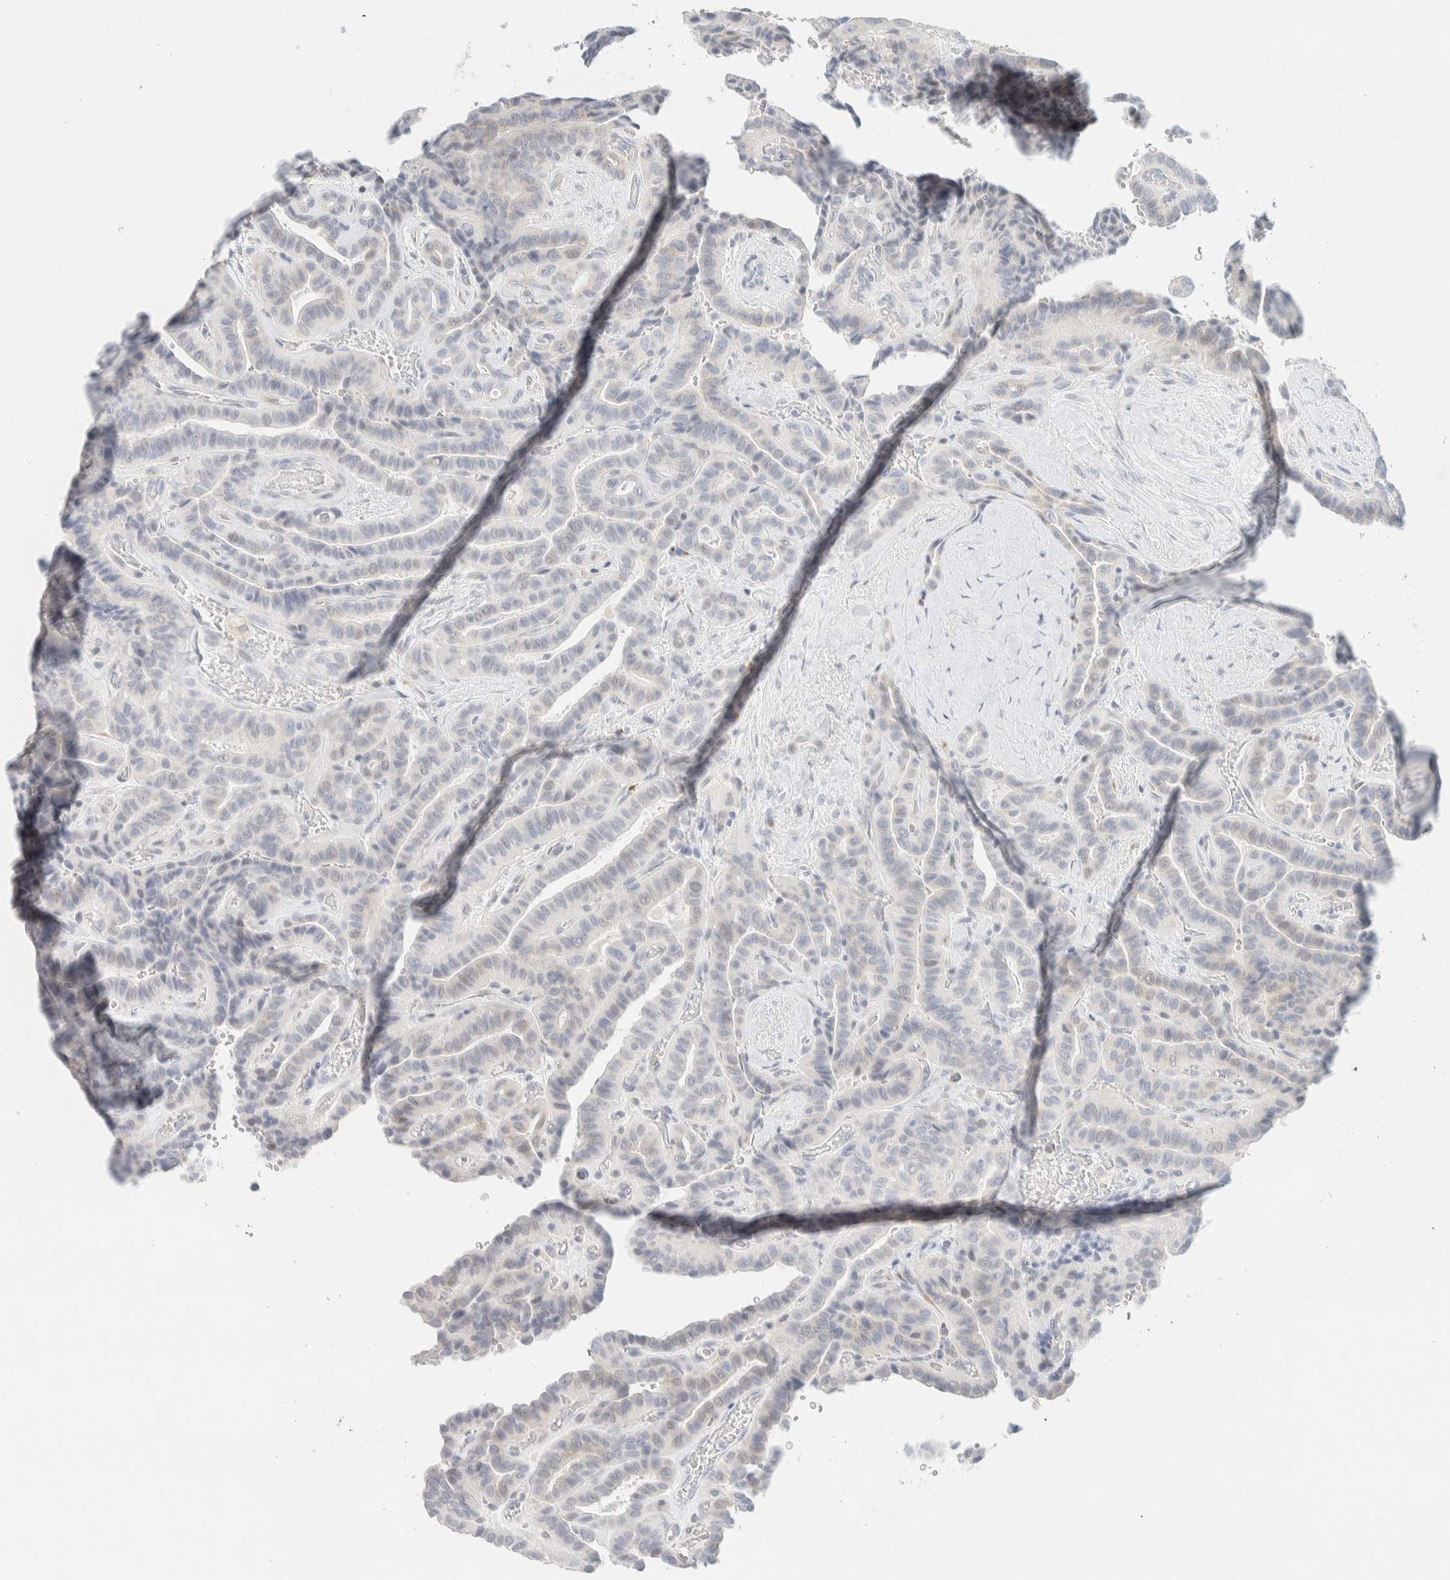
{"staining": {"intensity": "negative", "quantity": "none", "location": "none"}, "tissue": "thyroid cancer", "cell_type": "Tumor cells", "image_type": "cancer", "snomed": [{"axis": "morphology", "description": "Papillary adenocarcinoma, NOS"}, {"axis": "topography", "description": "Thyroid gland"}], "caption": "Immunohistochemistry (IHC) of human thyroid cancer (papillary adenocarcinoma) demonstrates no staining in tumor cells.", "gene": "SPNS3", "patient": {"sex": "male", "age": 77}}